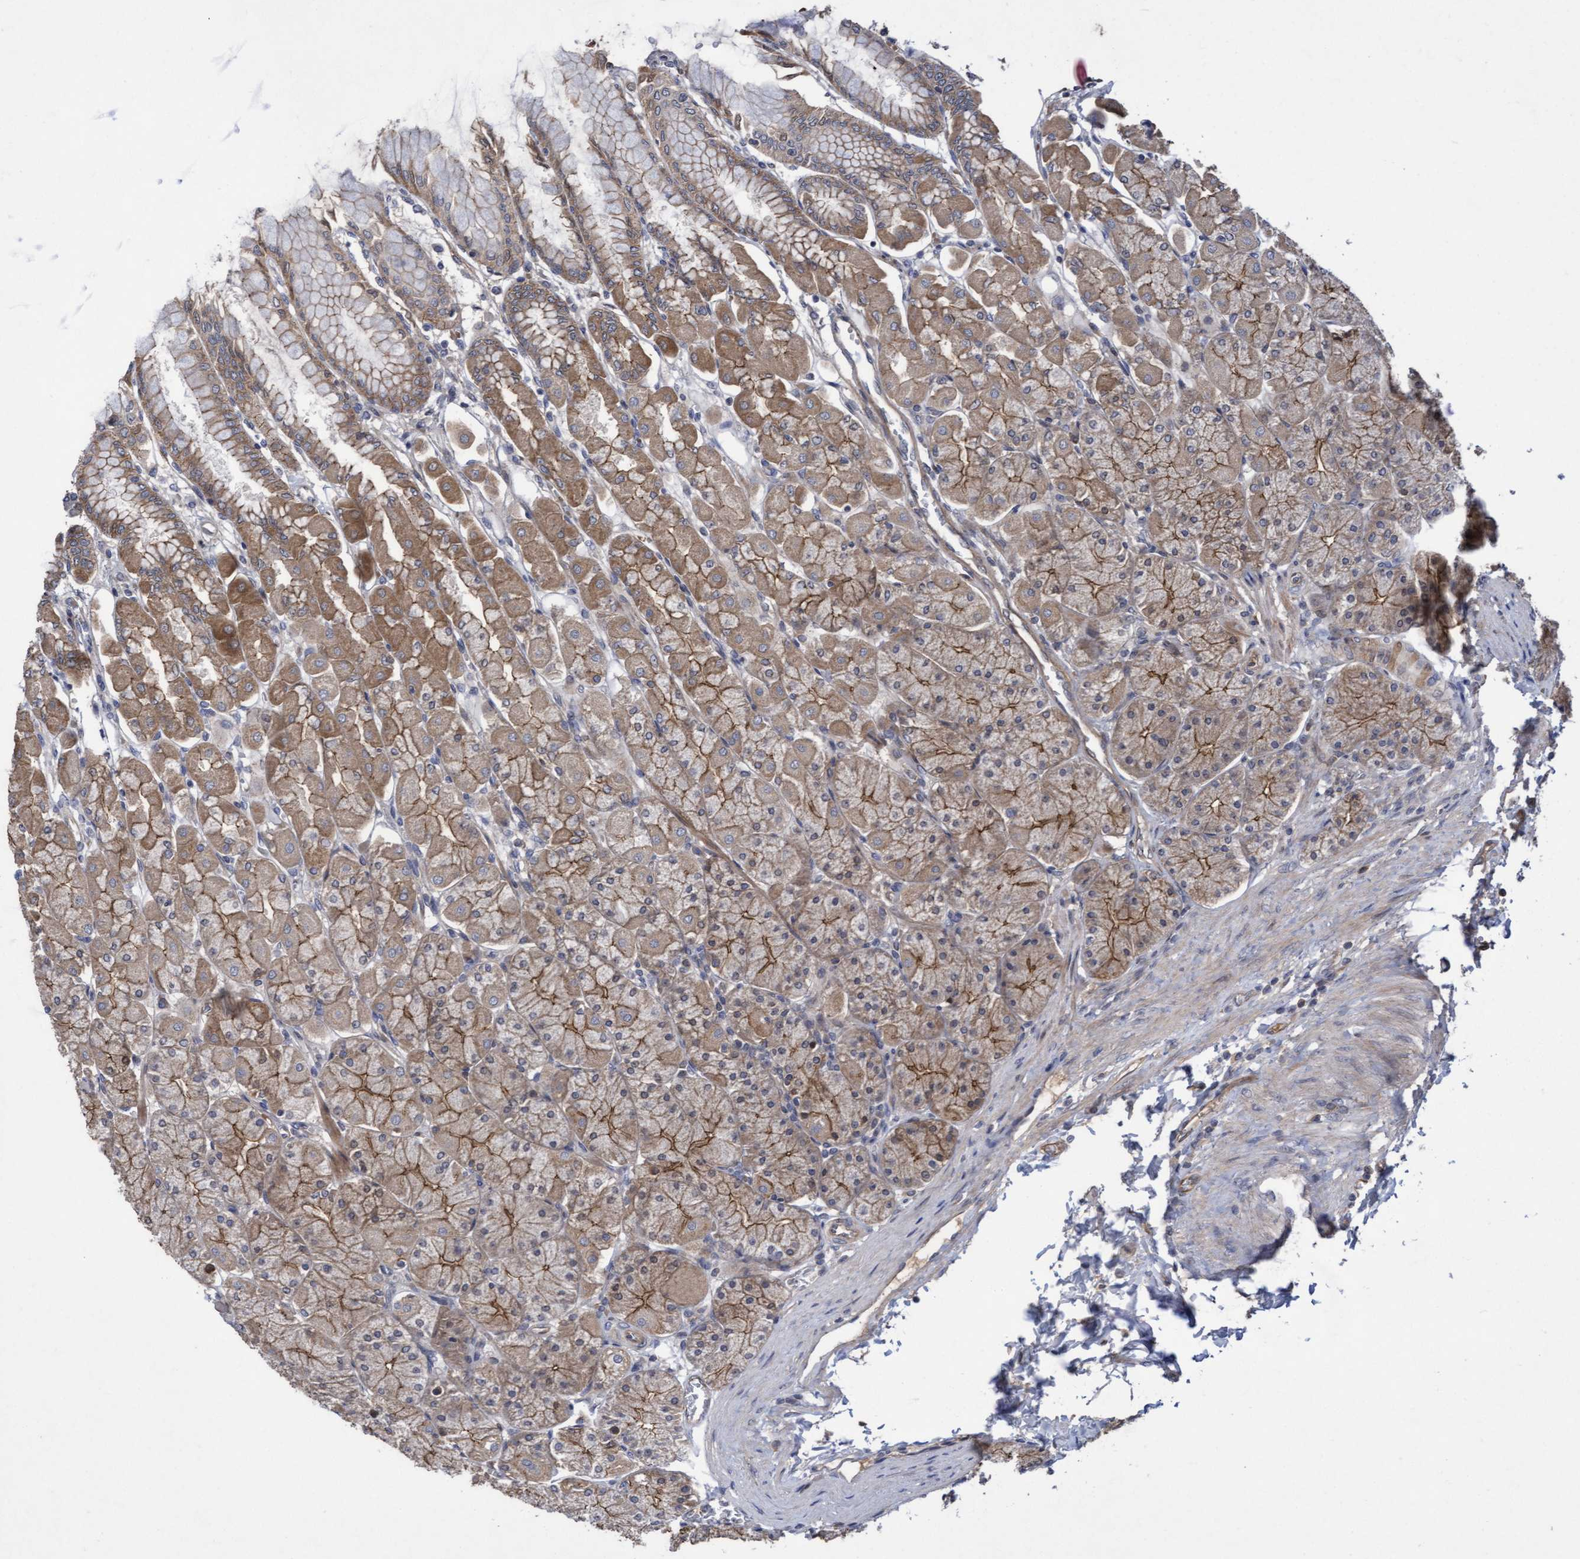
{"staining": {"intensity": "moderate", "quantity": ">75%", "location": "cytoplasmic/membranous"}, "tissue": "stomach", "cell_type": "Glandular cells", "image_type": "normal", "snomed": [{"axis": "morphology", "description": "Normal tissue, NOS"}, {"axis": "topography", "description": "Stomach, upper"}], "caption": "Protein analysis of unremarkable stomach shows moderate cytoplasmic/membranous positivity in approximately >75% of glandular cells. (brown staining indicates protein expression, while blue staining denotes nuclei).", "gene": "COBL", "patient": {"sex": "female", "age": 56}}